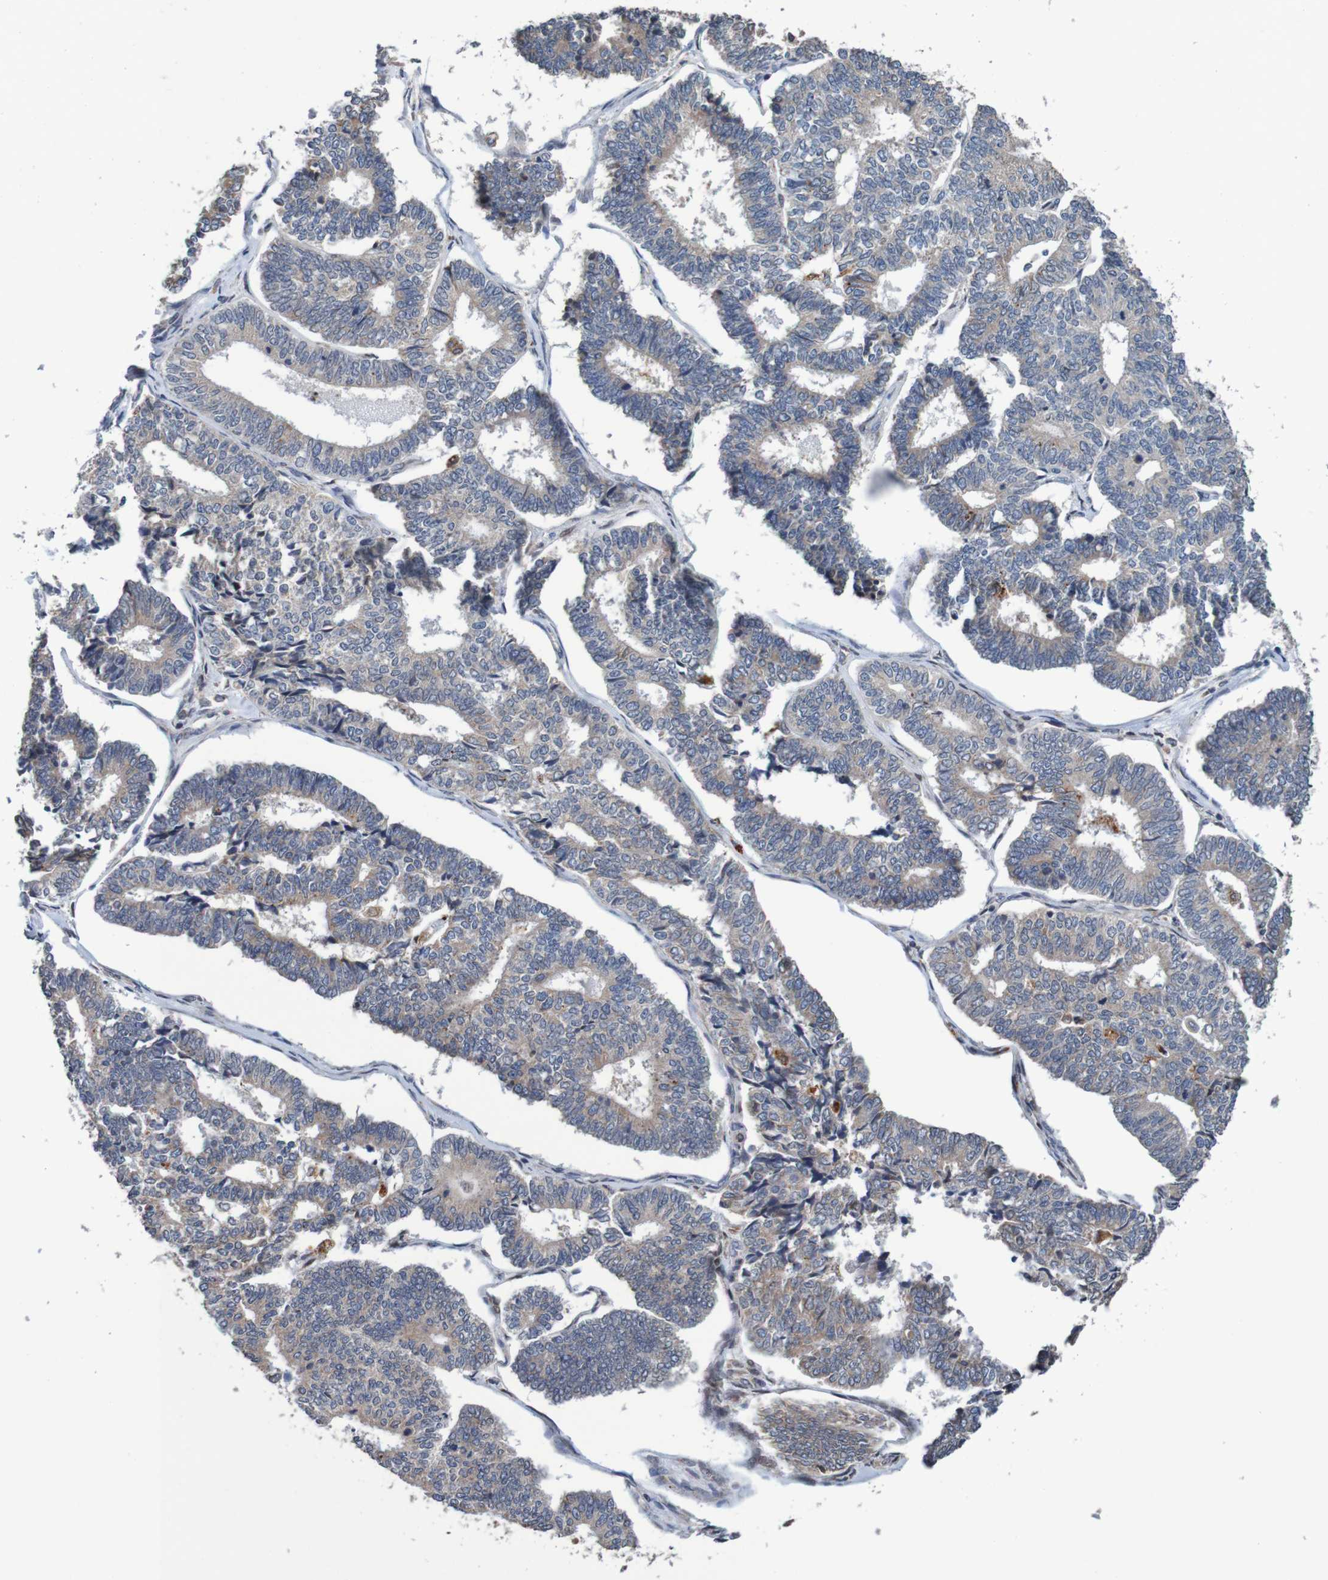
{"staining": {"intensity": "weak", "quantity": ">75%", "location": "cytoplasmic/membranous"}, "tissue": "endometrial cancer", "cell_type": "Tumor cells", "image_type": "cancer", "snomed": [{"axis": "morphology", "description": "Adenocarcinoma, NOS"}, {"axis": "topography", "description": "Endometrium"}], "caption": "Weak cytoplasmic/membranous expression for a protein is identified in about >75% of tumor cells of endometrial cancer (adenocarcinoma) using IHC.", "gene": "FIBP", "patient": {"sex": "female", "age": 70}}